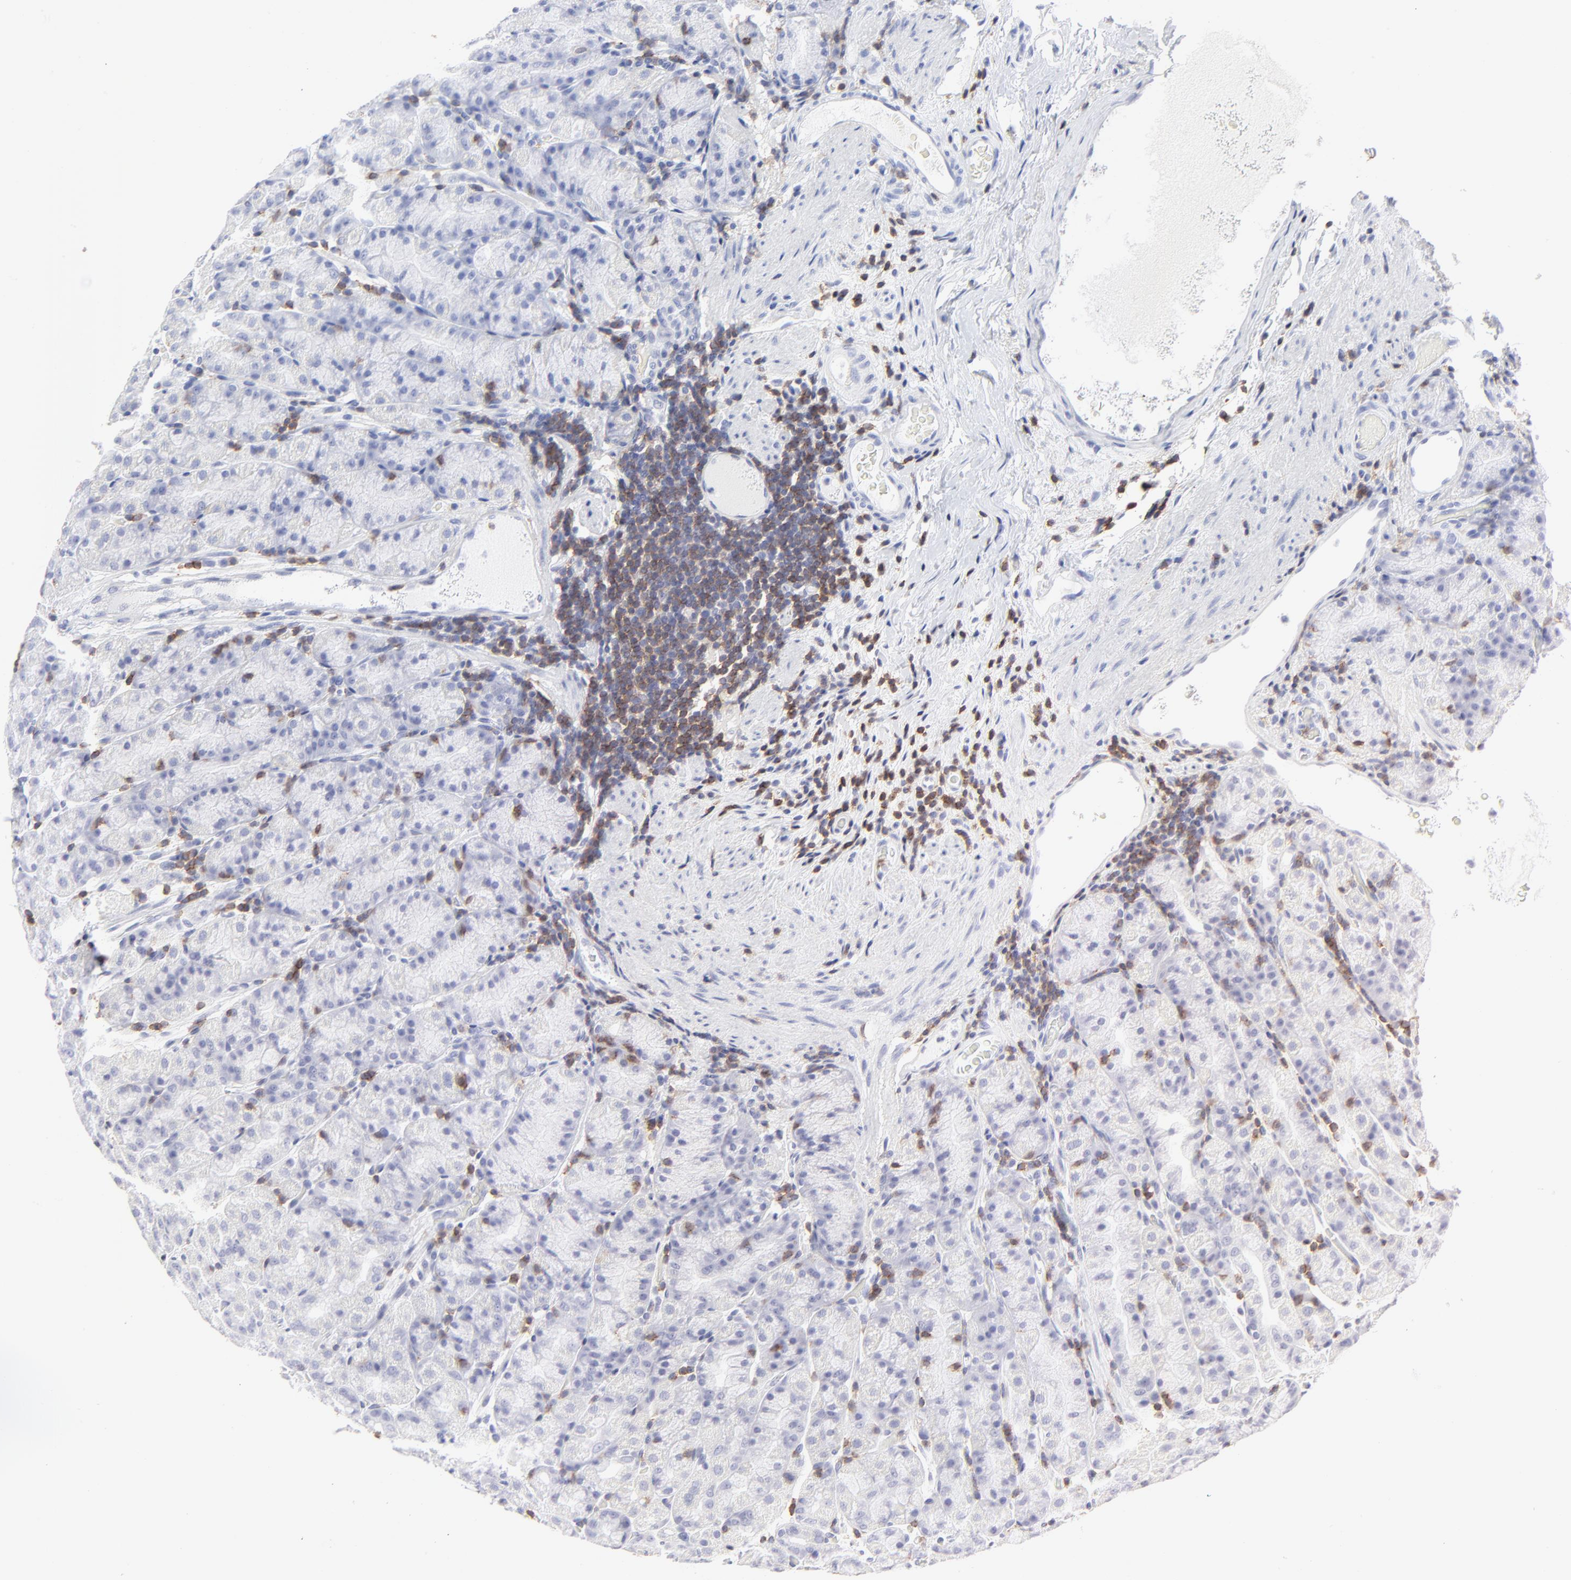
{"staining": {"intensity": "negative", "quantity": "none", "location": "none"}, "tissue": "stomach", "cell_type": "Glandular cells", "image_type": "normal", "snomed": [{"axis": "morphology", "description": "Normal tissue, NOS"}, {"axis": "topography", "description": "Stomach, upper"}], "caption": "An IHC photomicrograph of unremarkable stomach is shown. There is no staining in glandular cells of stomach.", "gene": "LCK", "patient": {"sex": "male", "age": 68}}